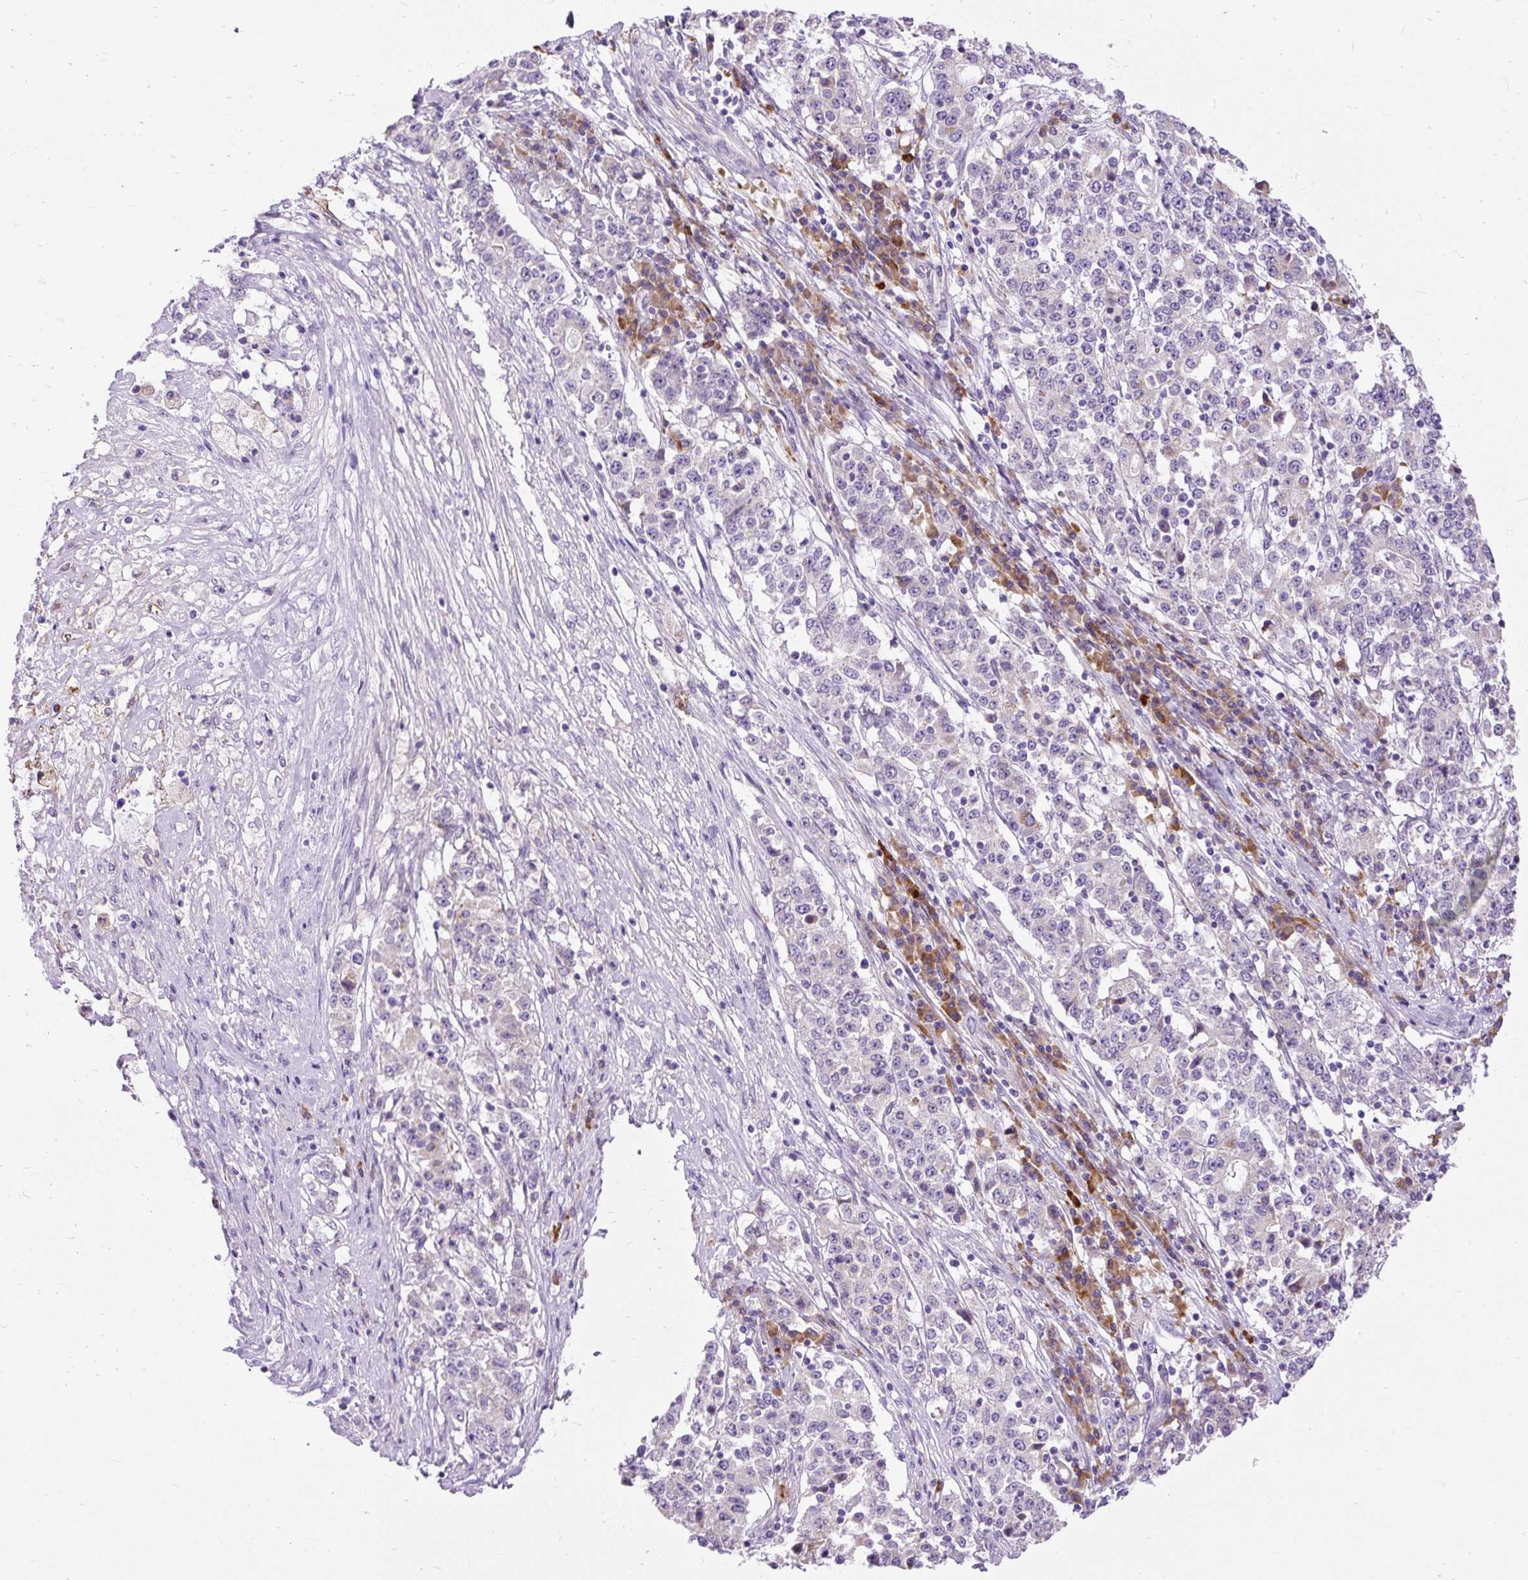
{"staining": {"intensity": "negative", "quantity": "none", "location": "none"}, "tissue": "stomach cancer", "cell_type": "Tumor cells", "image_type": "cancer", "snomed": [{"axis": "morphology", "description": "Adenocarcinoma, NOS"}, {"axis": "topography", "description": "Stomach"}], "caption": "Photomicrograph shows no protein positivity in tumor cells of stomach cancer tissue. The staining is performed using DAB (3,3'-diaminobenzidine) brown chromogen with nuclei counter-stained in using hematoxylin.", "gene": "SYBU", "patient": {"sex": "male", "age": 59}}